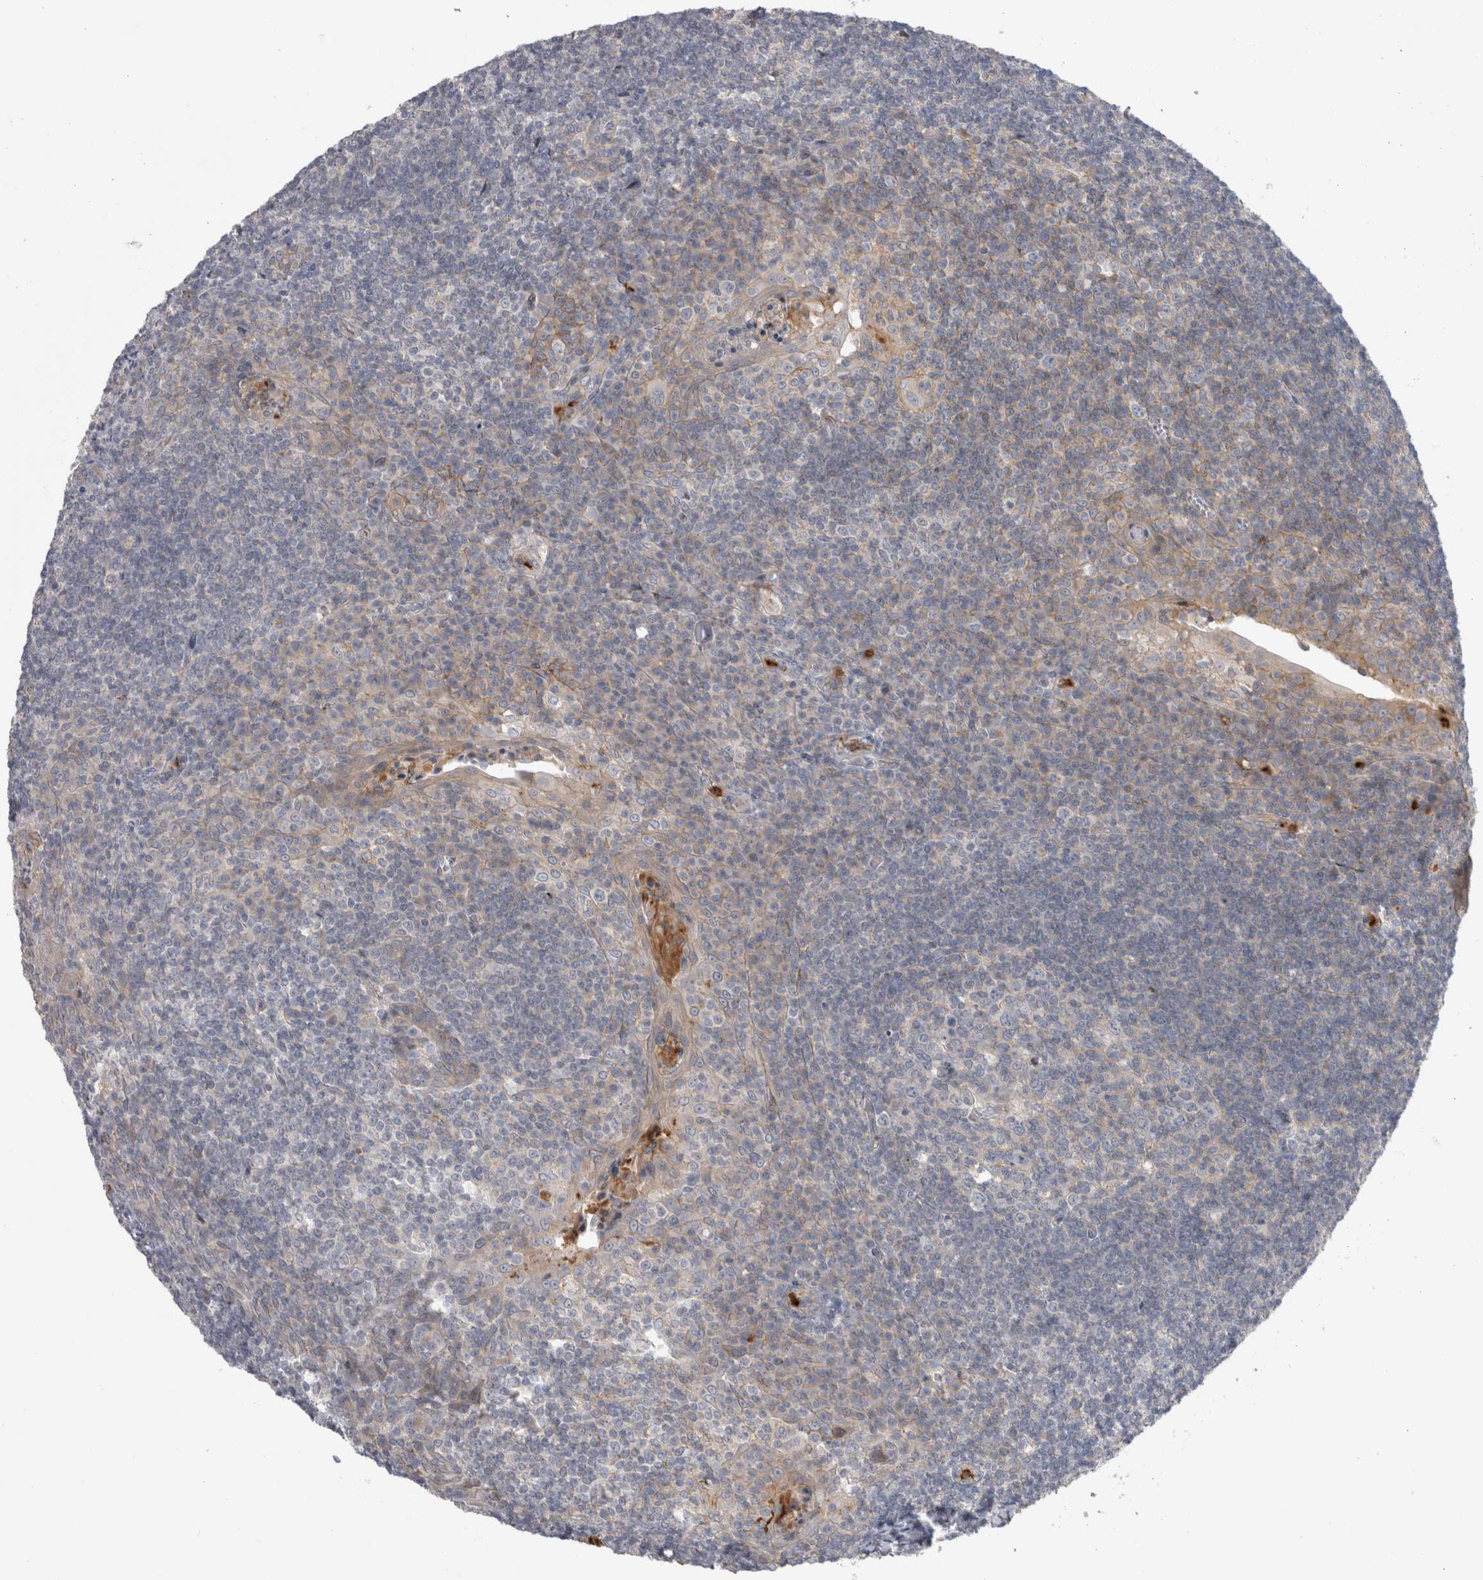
{"staining": {"intensity": "negative", "quantity": "none", "location": "none"}, "tissue": "tonsil", "cell_type": "Germinal center cells", "image_type": "normal", "snomed": [{"axis": "morphology", "description": "Normal tissue, NOS"}, {"axis": "topography", "description": "Tonsil"}], "caption": "Immunohistochemical staining of normal tonsil shows no significant expression in germinal center cells. The staining was performed using DAB (3,3'-diaminobenzidine) to visualize the protein expression in brown, while the nuclei were stained in blue with hematoxylin (Magnification: 20x).", "gene": "TBCE", "patient": {"sex": "male", "age": 37}}